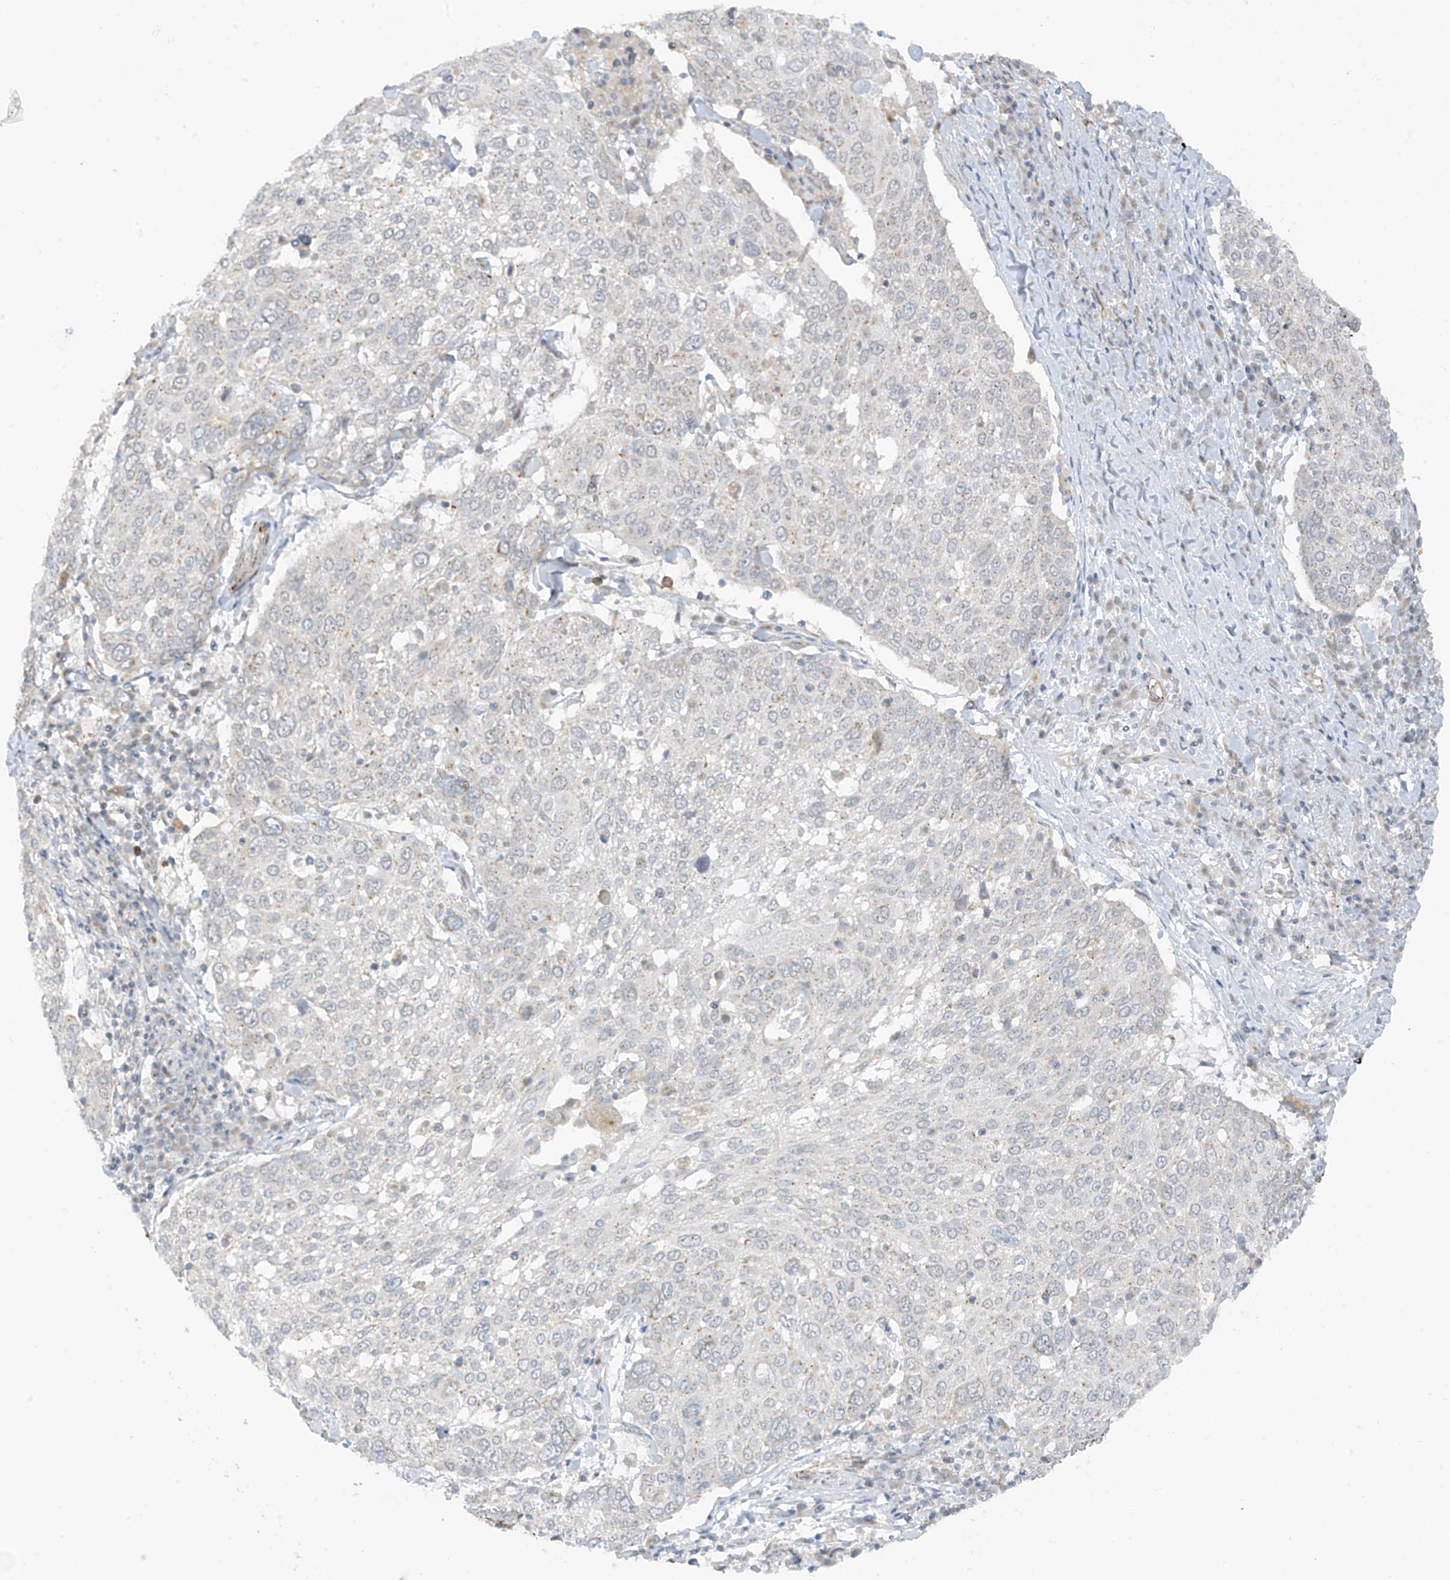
{"staining": {"intensity": "negative", "quantity": "none", "location": "none"}, "tissue": "lung cancer", "cell_type": "Tumor cells", "image_type": "cancer", "snomed": [{"axis": "morphology", "description": "Squamous cell carcinoma, NOS"}, {"axis": "topography", "description": "Lung"}], "caption": "Tumor cells show no significant protein staining in lung cancer (squamous cell carcinoma).", "gene": "HS6ST2", "patient": {"sex": "male", "age": 65}}